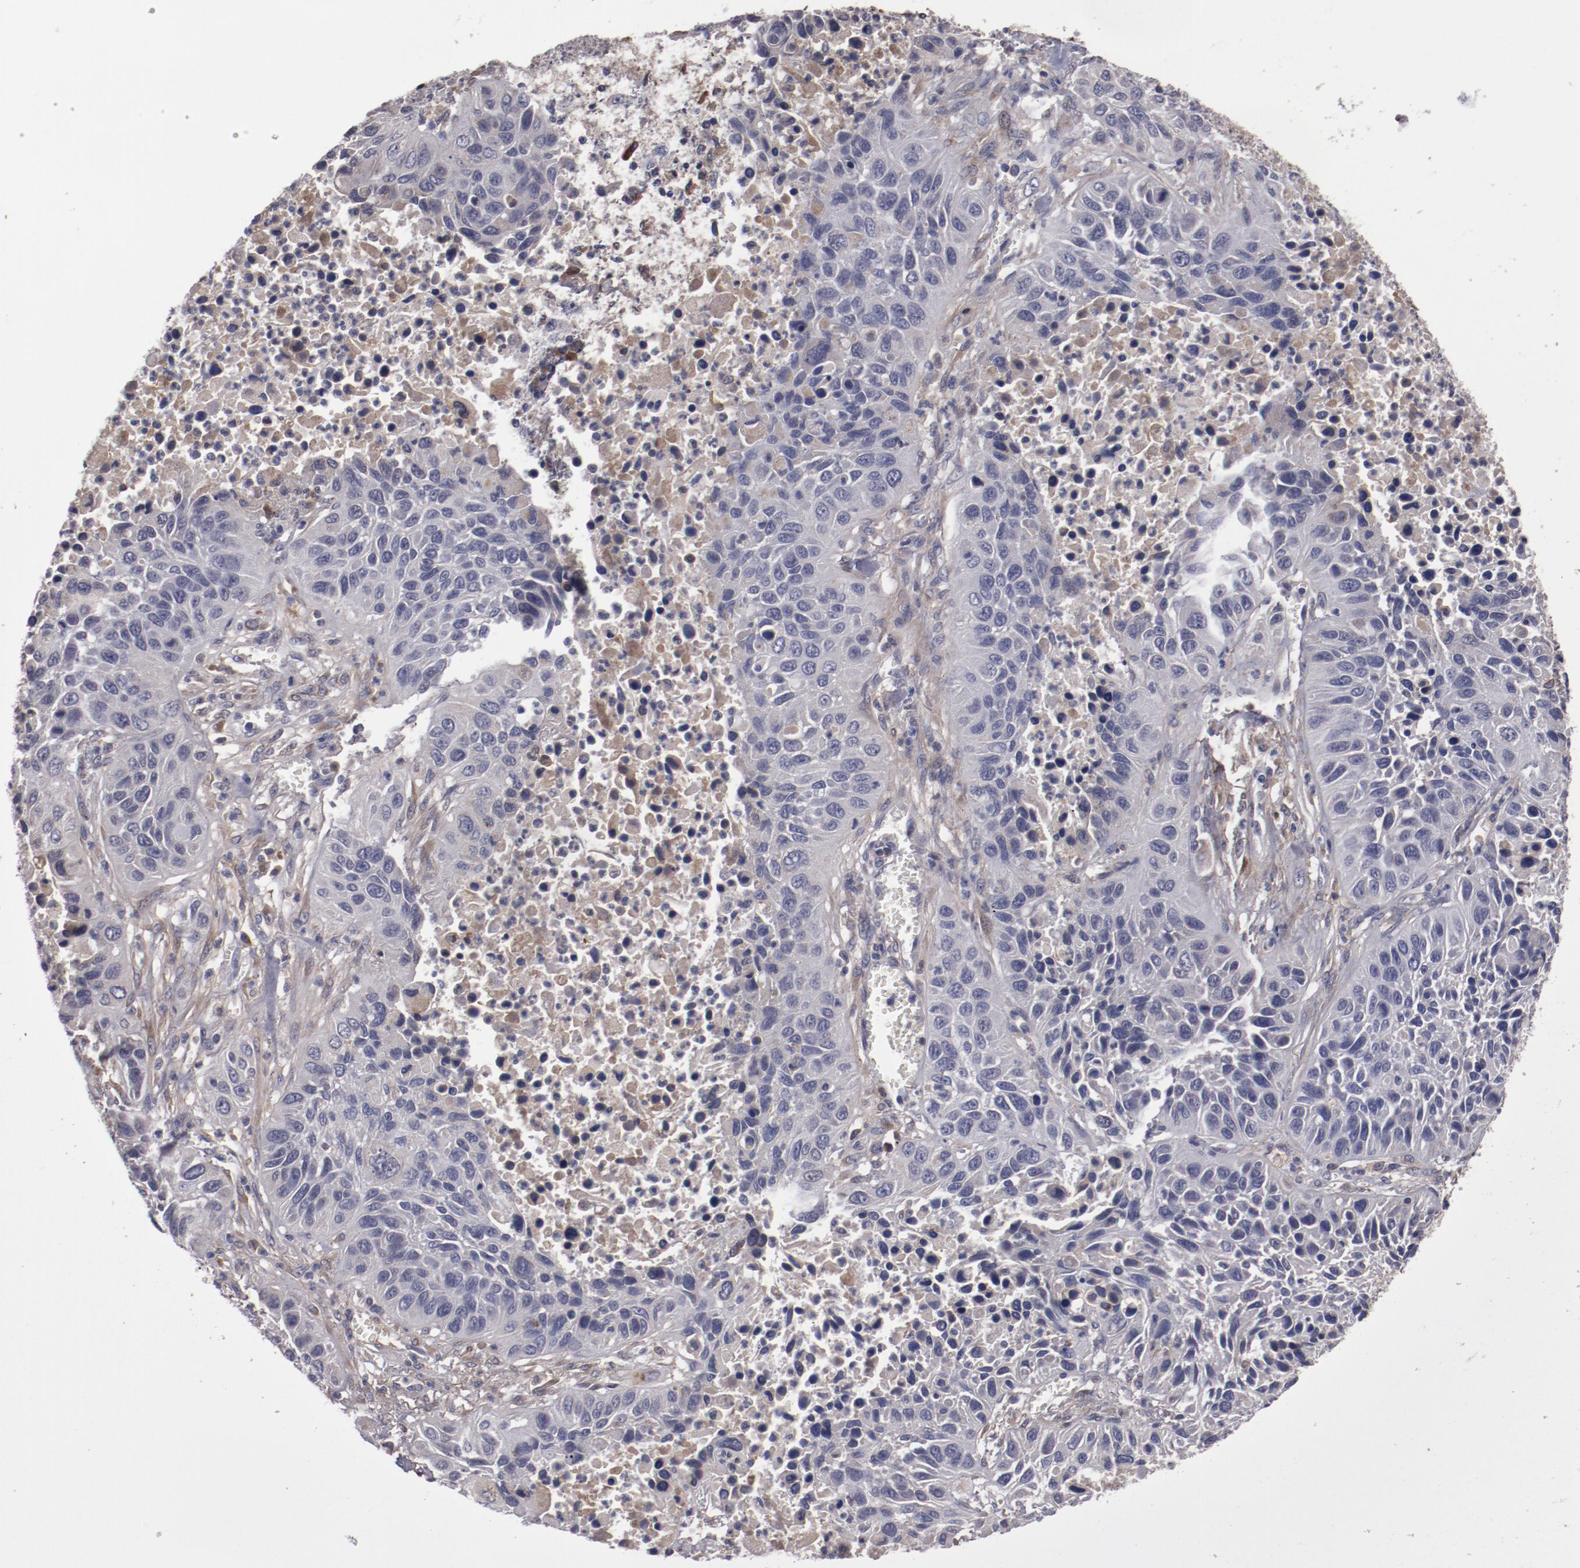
{"staining": {"intensity": "weak", "quantity": "<25%", "location": "cytoplasmic/membranous"}, "tissue": "lung cancer", "cell_type": "Tumor cells", "image_type": "cancer", "snomed": [{"axis": "morphology", "description": "Squamous cell carcinoma, NOS"}, {"axis": "topography", "description": "Lung"}], "caption": "IHC of squamous cell carcinoma (lung) displays no positivity in tumor cells. (Stains: DAB (3,3'-diaminobenzidine) IHC with hematoxylin counter stain, Microscopy: brightfield microscopy at high magnification).", "gene": "IL12A", "patient": {"sex": "female", "age": 76}}